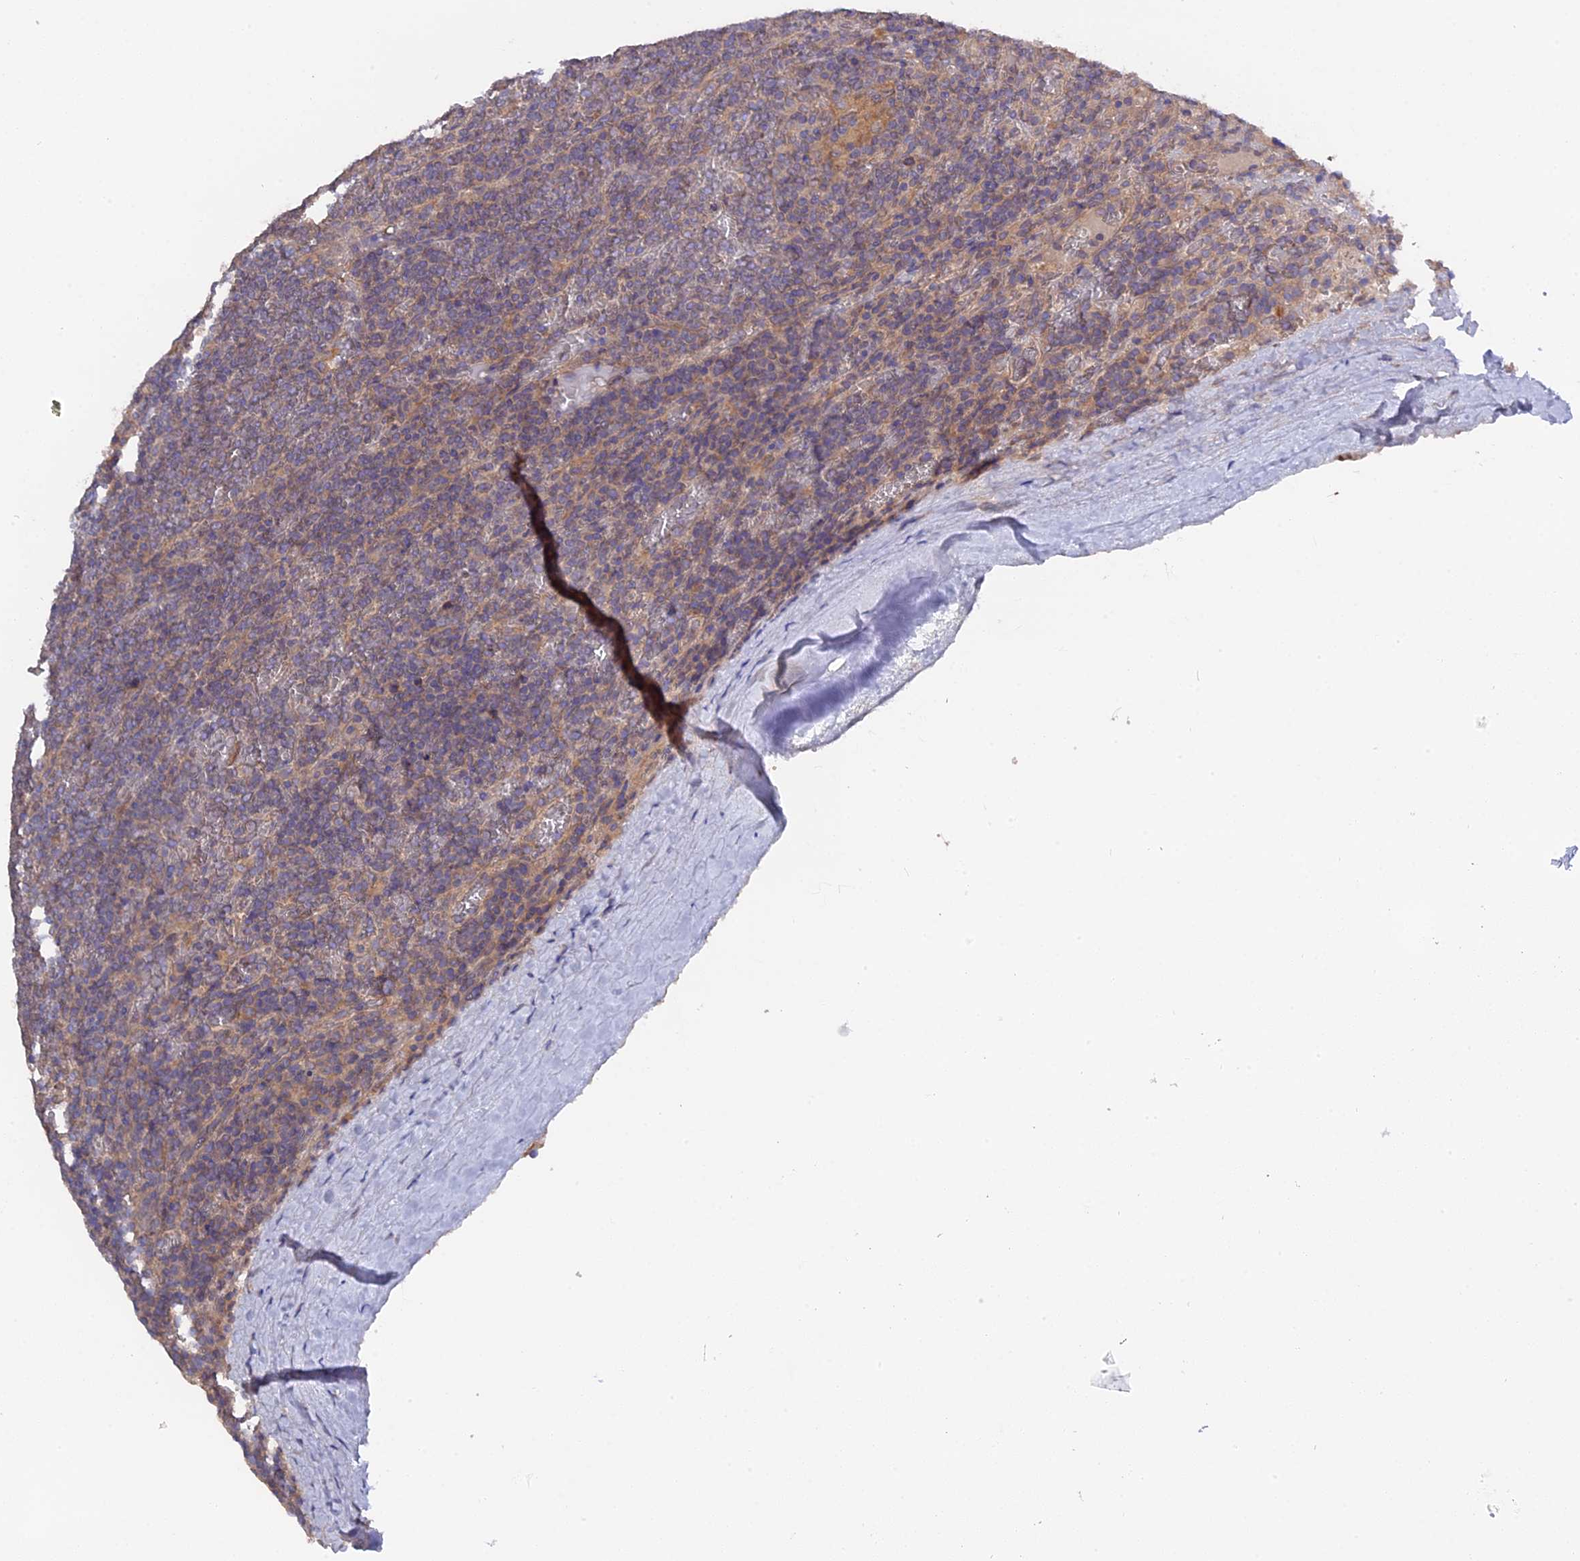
{"staining": {"intensity": "weak", "quantity": "25%-75%", "location": "cytoplasmic/membranous"}, "tissue": "lymphoma", "cell_type": "Tumor cells", "image_type": "cancer", "snomed": [{"axis": "morphology", "description": "Malignant lymphoma, non-Hodgkin's type, Low grade"}, {"axis": "topography", "description": "Spleen"}], "caption": "Protein staining of lymphoma tissue exhibits weak cytoplasmic/membranous expression in about 25%-75% of tumor cells.", "gene": "ZCCHC2", "patient": {"sex": "female", "age": 19}}